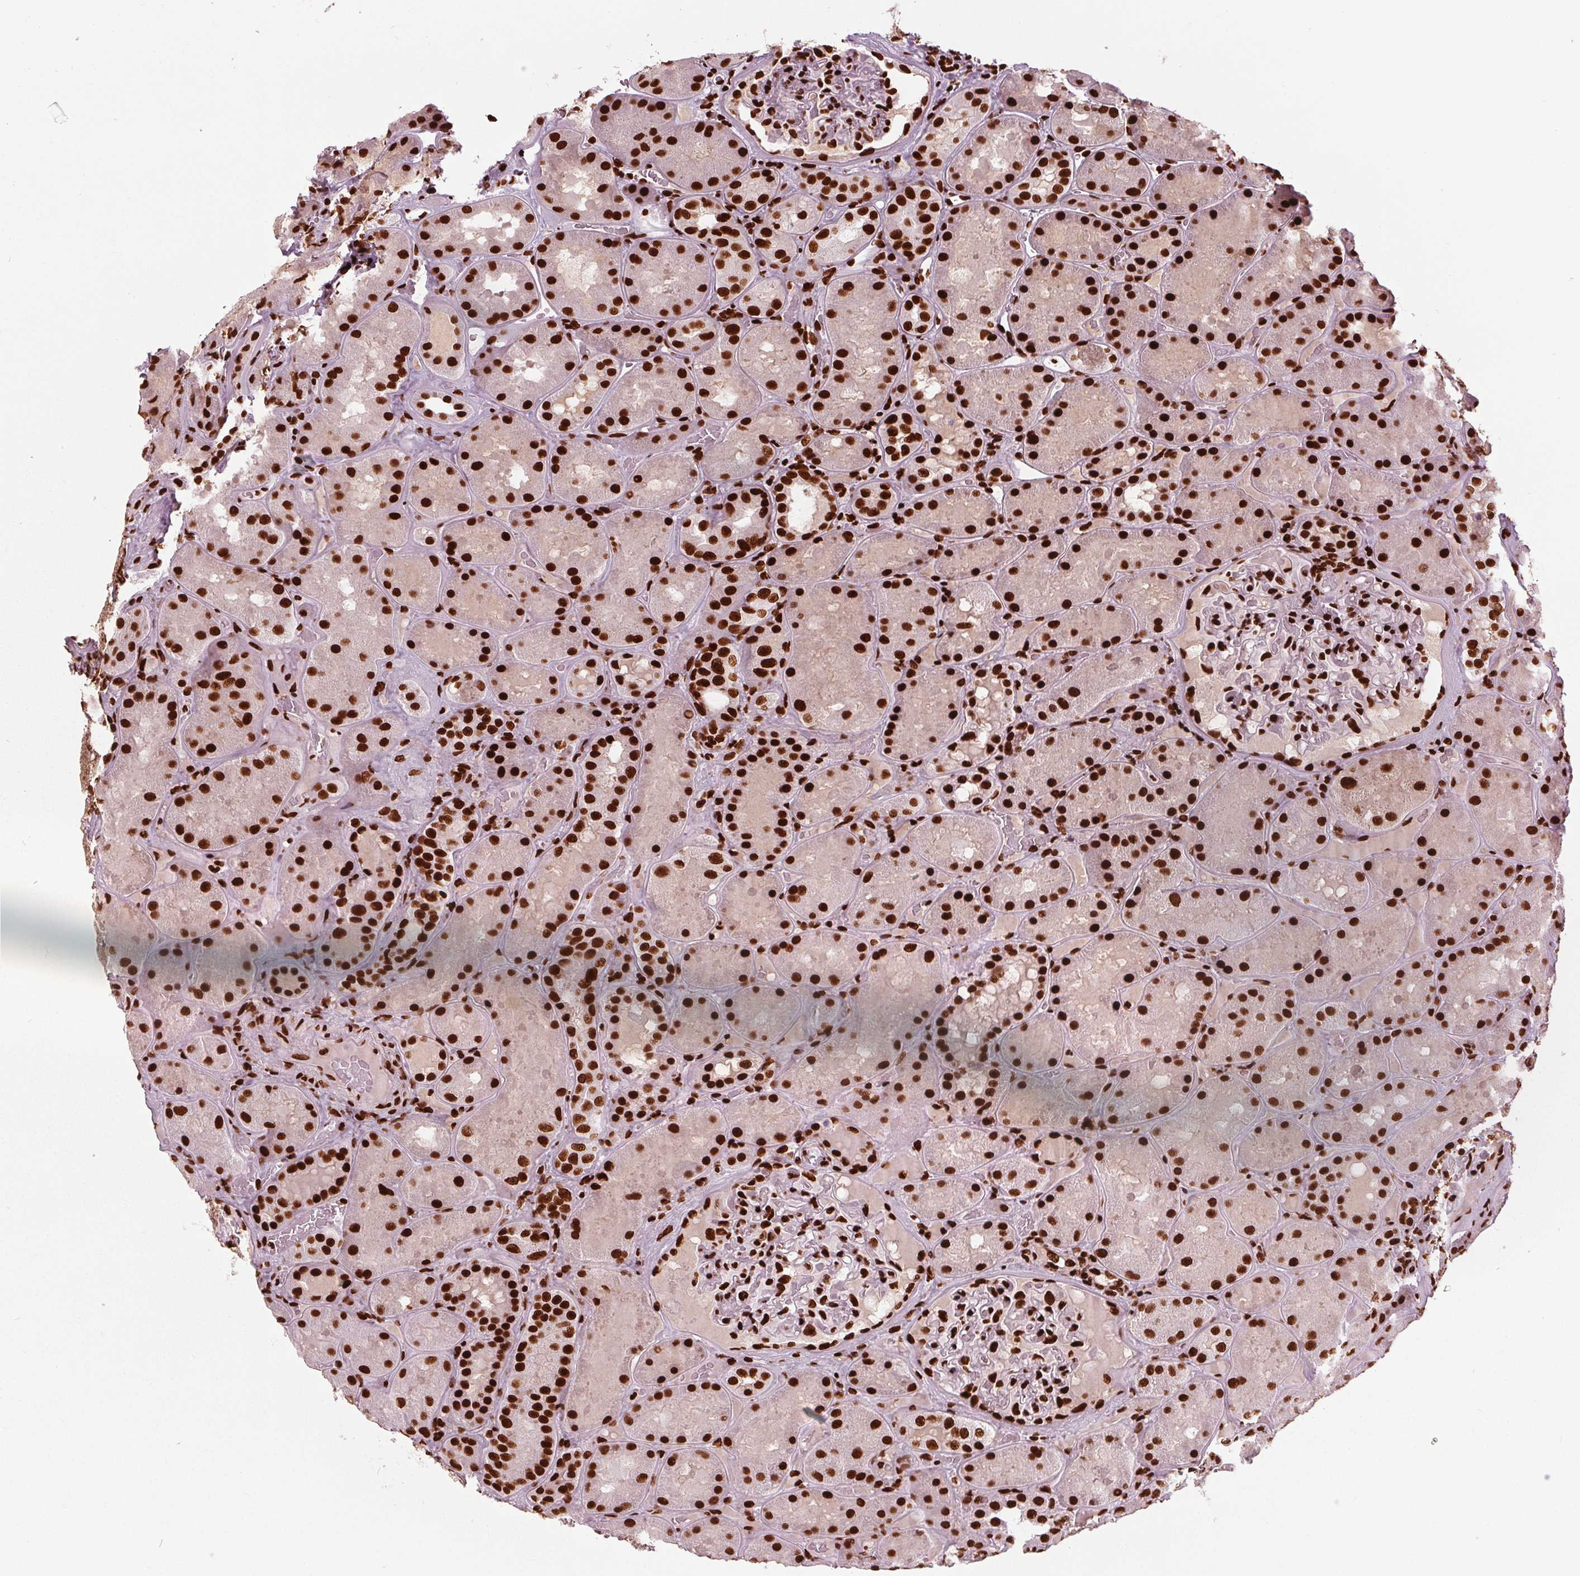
{"staining": {"intensity": "strong", "quantity": ">75%", "location": "nuclear"}, "tissue": "kidney", "cell_type": "Cells in glomeruli", "image_type": "normal", "snomed": [{"axis": "morphology", "description": "Normal tissue, NOS"}, {"axis": "topography", "description": "Kidney"}], "caption": "An immunohistochemistry micrograph of normal tissue is shown. Protein staining in brown labels strong nuclear positivity in kidney within cells in glomeruli.", "gene": "BRD4", "patient": {"sex": "male", "age": 73}}